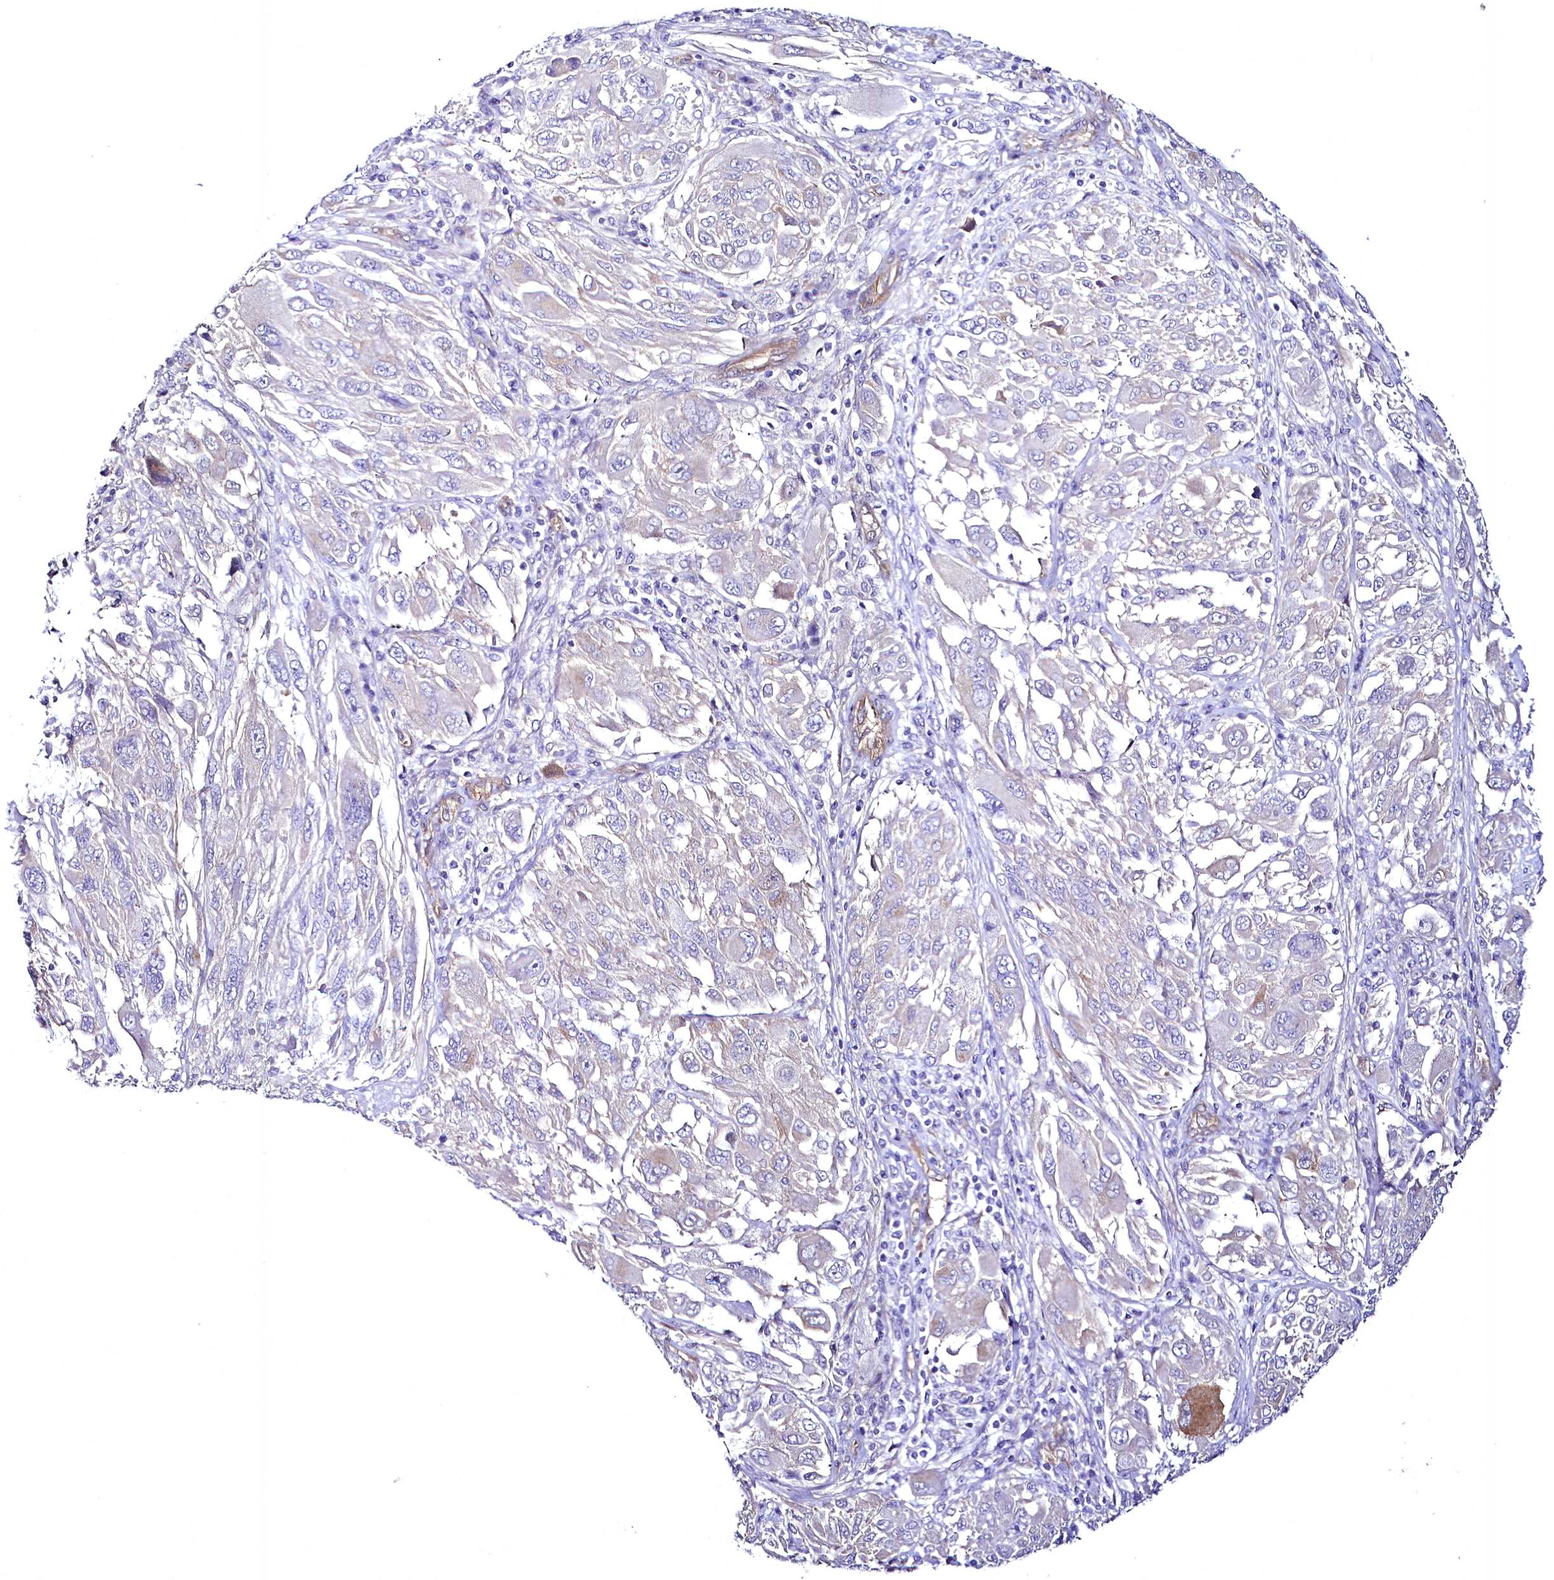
{"staining": {"intensity": "negative", "quantity": "none", "location": "none"}, "tissue": "melanoma", "cell_type": "Tumor cells", "image_type": "cancer", "snomed": [{"axis": "morphology", "description": "Malignant melanoma, NOS"}, {"axis": "topography", "description": "Skin"}], "caption": "This is a micrograph of immunohistochemistry (IHC) staining of melanoma, which shows no positivity in tumor cells.", "gene": "STXBP1", "patient": {"sex": "female", "age": 91}}